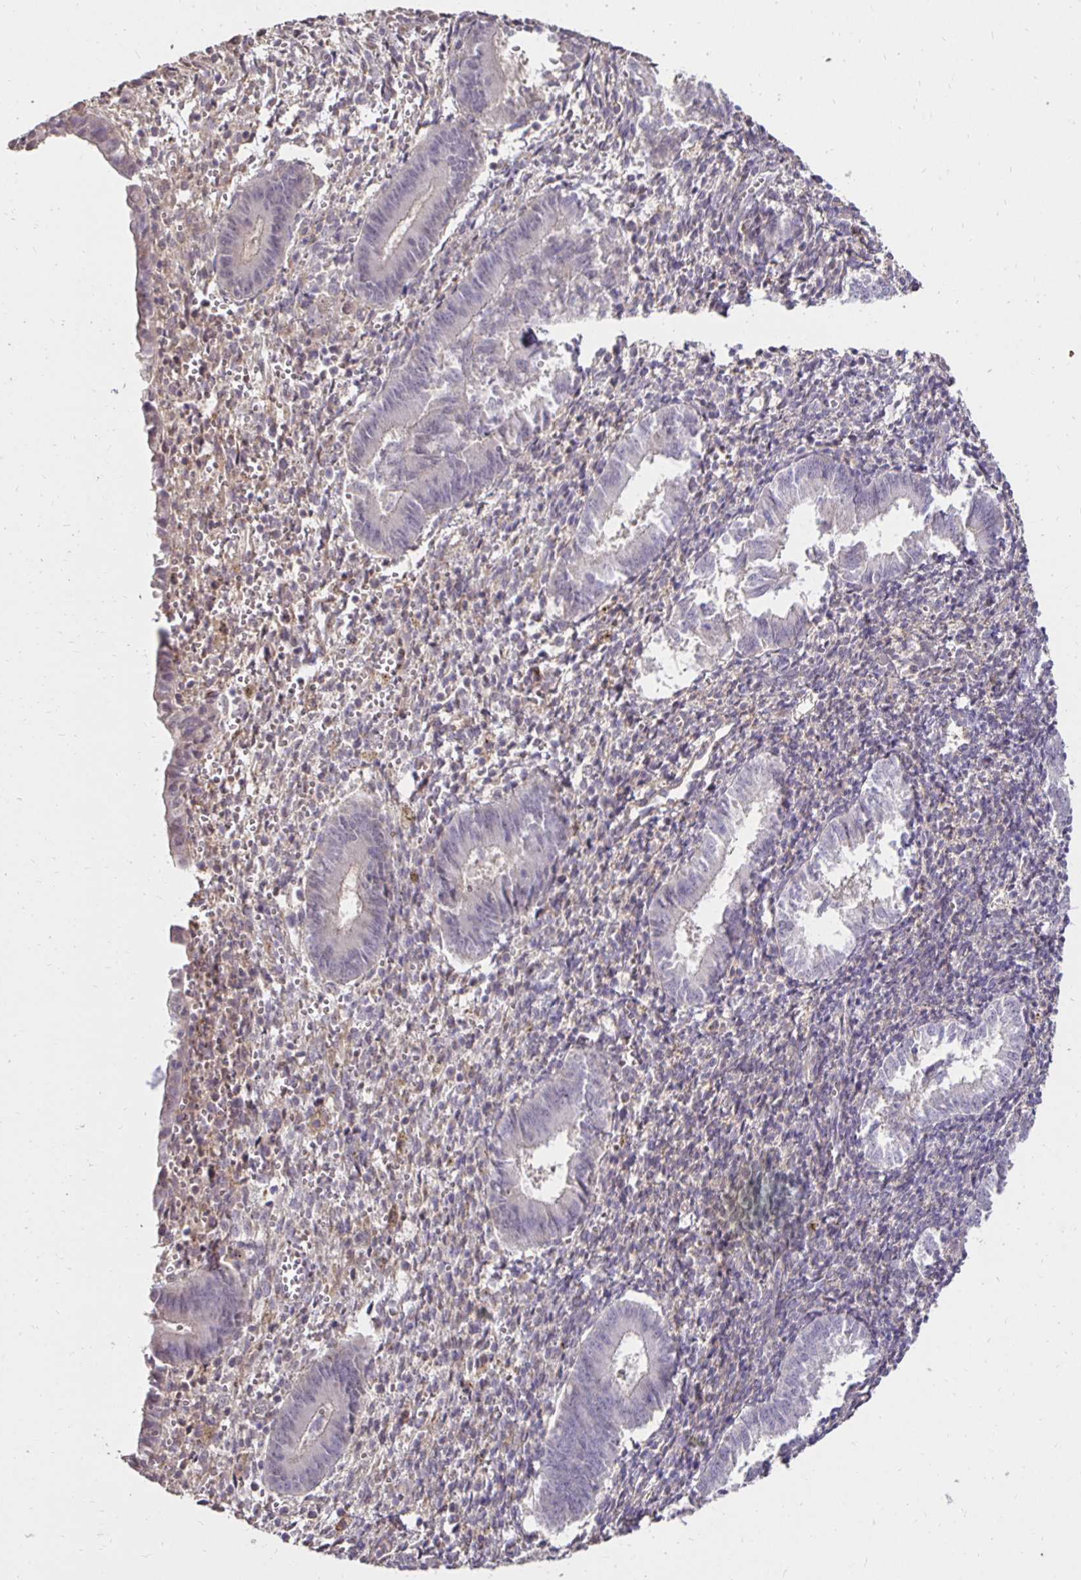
{"staining": {"intensity": "negative", "quantity": "none", "location": "none"}, "tissue": "endometrium", "cell_type": "Cells in endometrial stroma", "image_type": "normal", "snomed": [{"axis": "morphology", "description": "Normal tissue, NOS"}, {"axis": "topography", "description": "Endometrium"}], "caption": "DAB immunohistochemical staining of benign human endometrium reveals no significant expression in cells in endometrial stroma. (IHC, brightfield microscopy, high magnification).", "gene": "PNPLA3", "patient": {"sex": "female", "age": 25}}